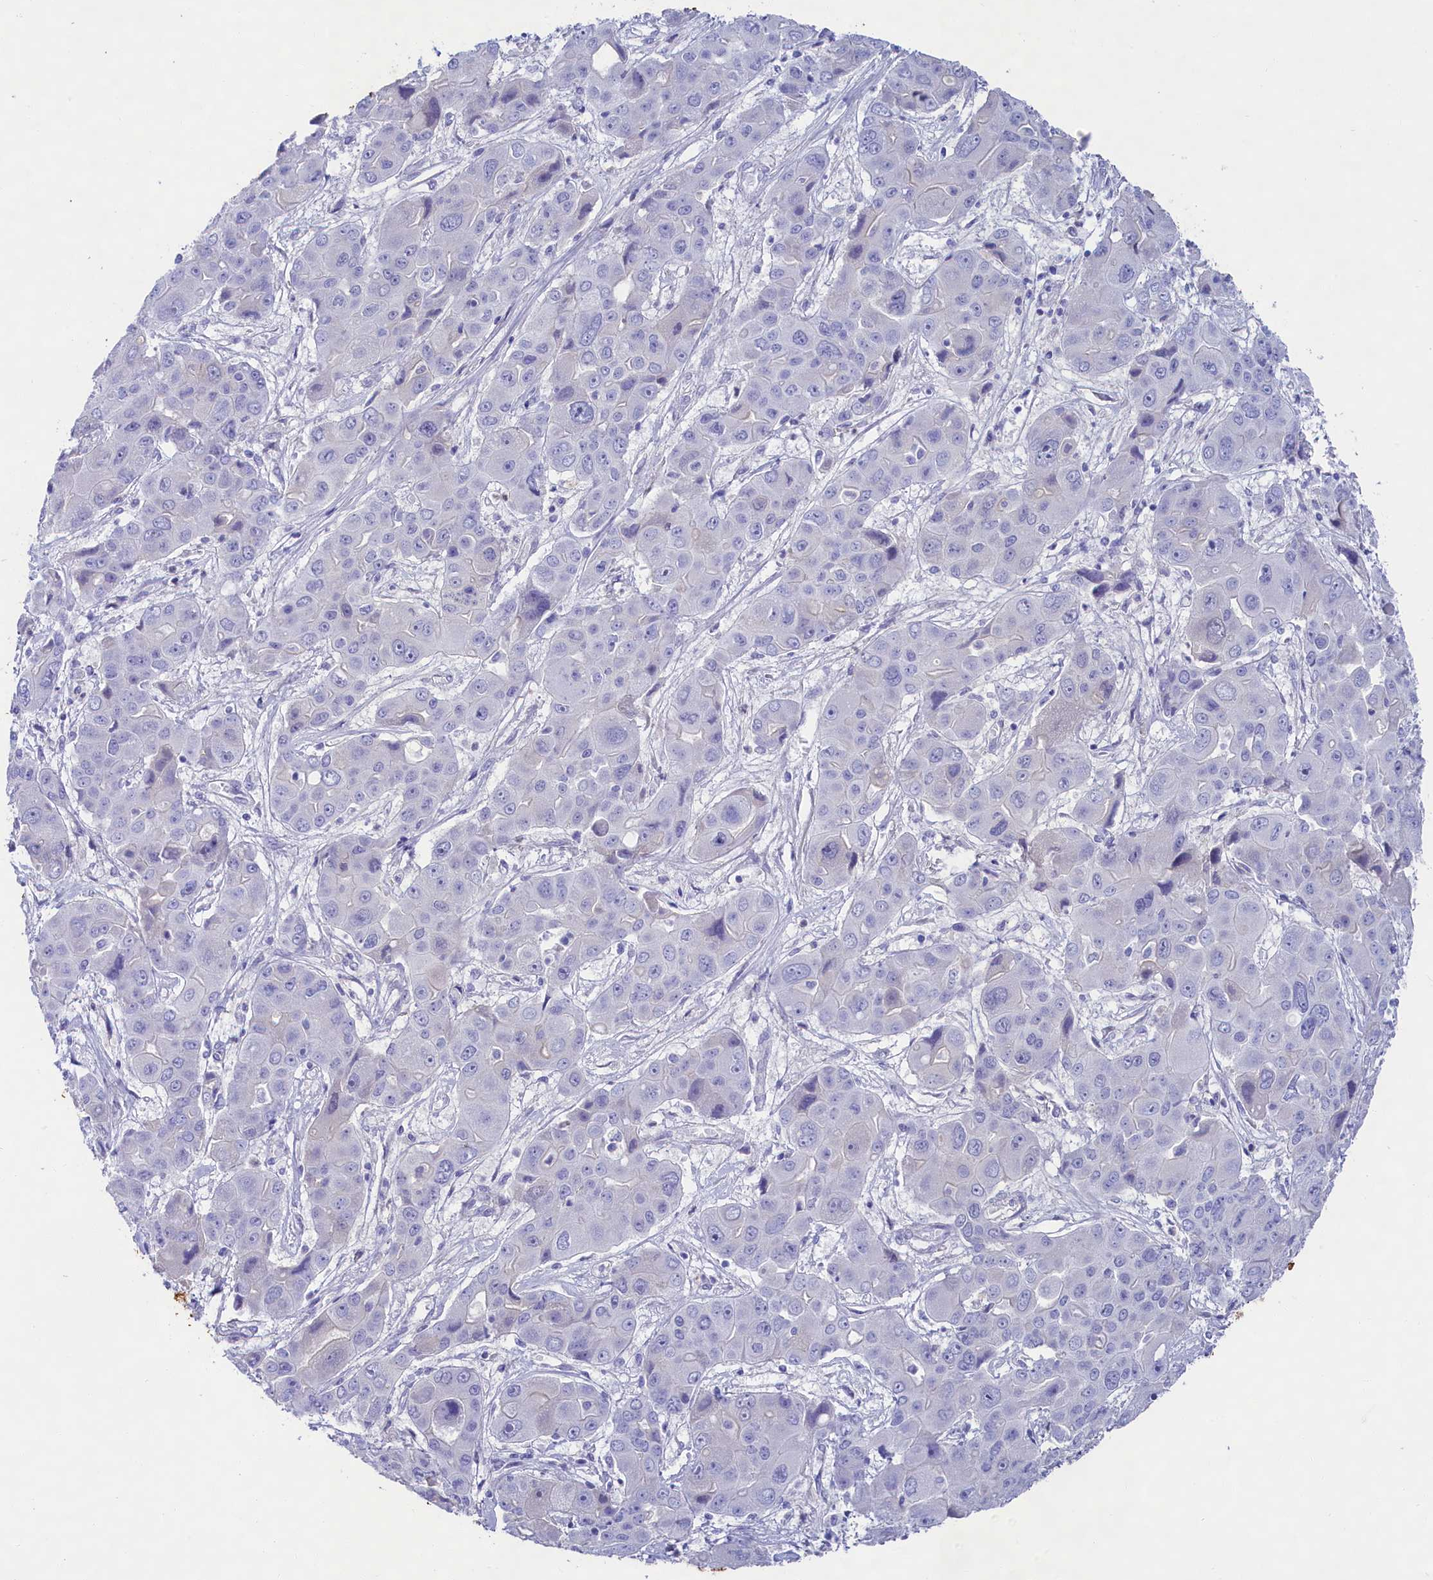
{"staining": {"intensity": "negative", "quantity": "none", "location": "none"}, "tissue": "liver cancer", "cell_type": "Tumor cells", "image_type": "cancer", "snomed": [{"axis": "morphology", "description": "Cholangiocarcinoma"}, {"axis": "topography", "description": "Liver"}], "caption": "Cholangiocarcinoma (liver) stained for a protein using IHC displays no staining tumor cells.", "gene": "SULT2A1", "patient": {"sex": "male", "age": 67}}